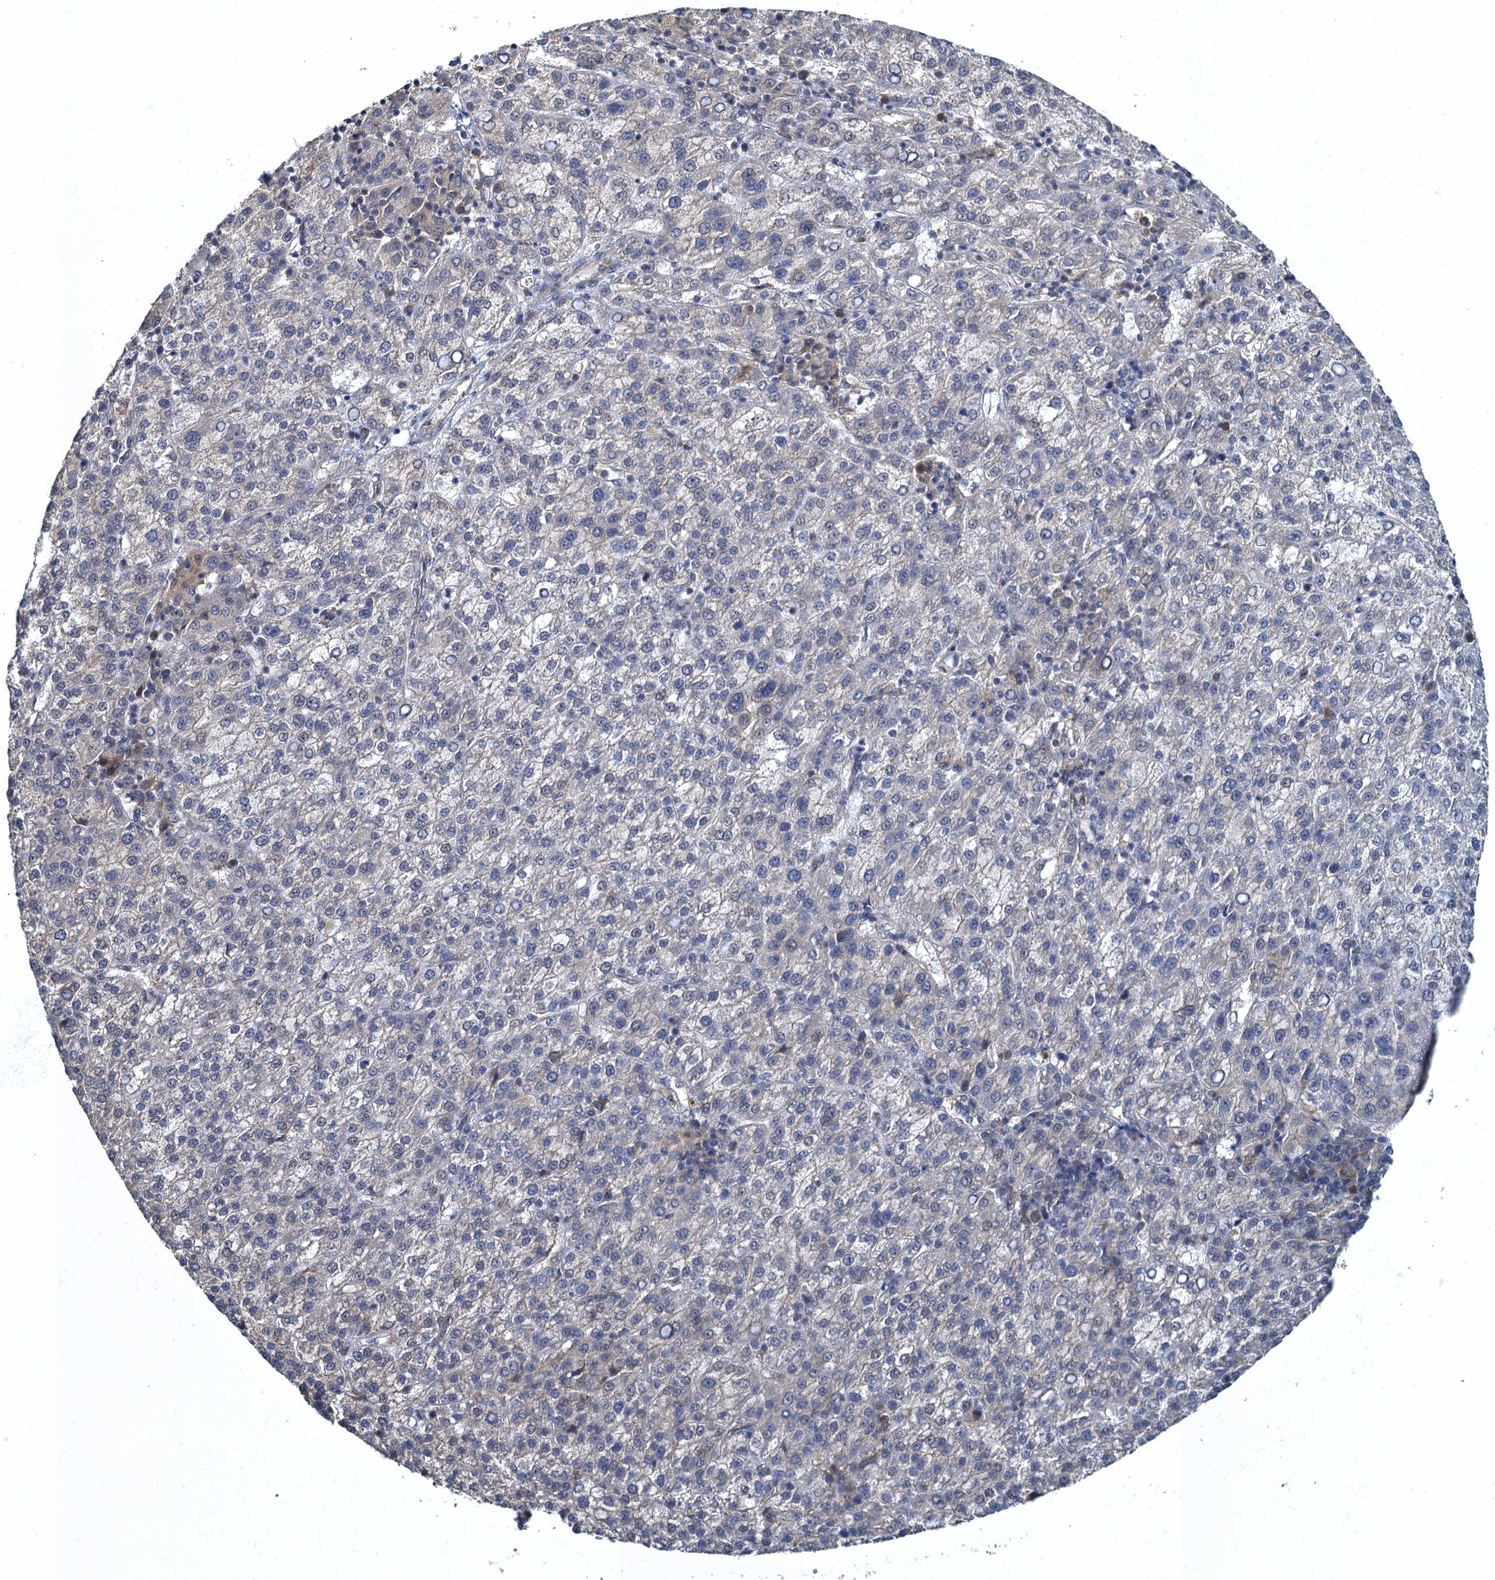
{"staining": {"intensity": "negative", "quantity": "none", "location": "none"}, "tissue": "liver cancer", "cell_type": "Tumor cells", "image_type": "cancer", "snomed": [{"axis": "morphology", "description": "Carcinoma, Hepatocellular, NOS"}, {"axis": "topography", "description": "Liver"}], "caption": "A histopathology image of human liver cancer (hepatocellular carcinoma) is negative for staining in tumor cells. The staining is performed using DAB brown chromogen with nuclei counter-stained in using hematoxylin.", "gene": "TBCK", "patient": {"sex": "female", "age": 58}}